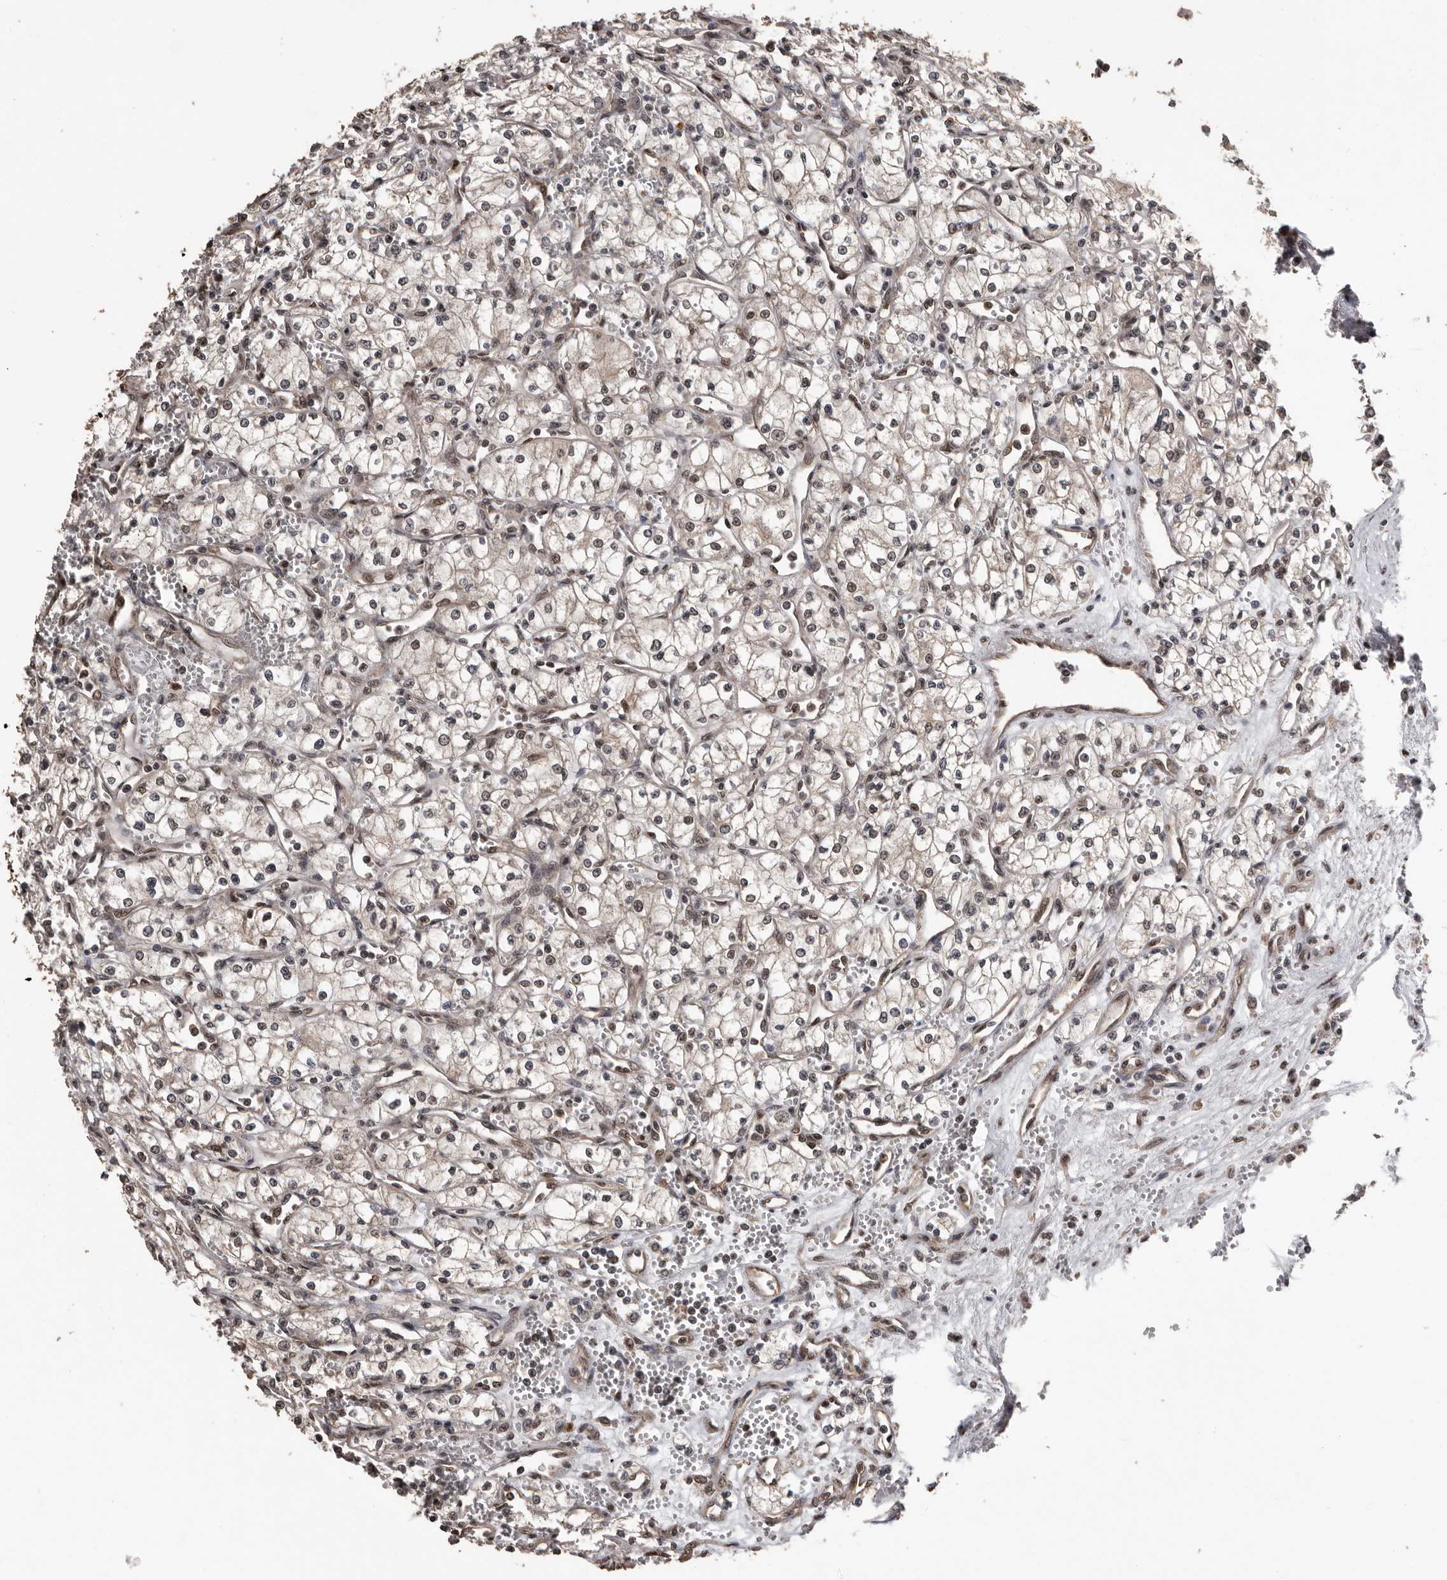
{"staining": {"intensity": "weak", "quantity": "<25%", "location": "cytoplasmic/membranous"}, "tissue": "renal cancer", "cell_type": "Tumor cells", "image_type": "cancer", "snomed": [{"axis": "morphology", "description": "Adenocarcinoma, NOS"}, {"axis": "topography", "description": "Kidney"}], "caption": "Micrograph shows no protein positivity in tumor cells of renal adenocarcinoma tissue.", "gene": "VPS37A", "patient": {"sex": "male", "age": 59}}